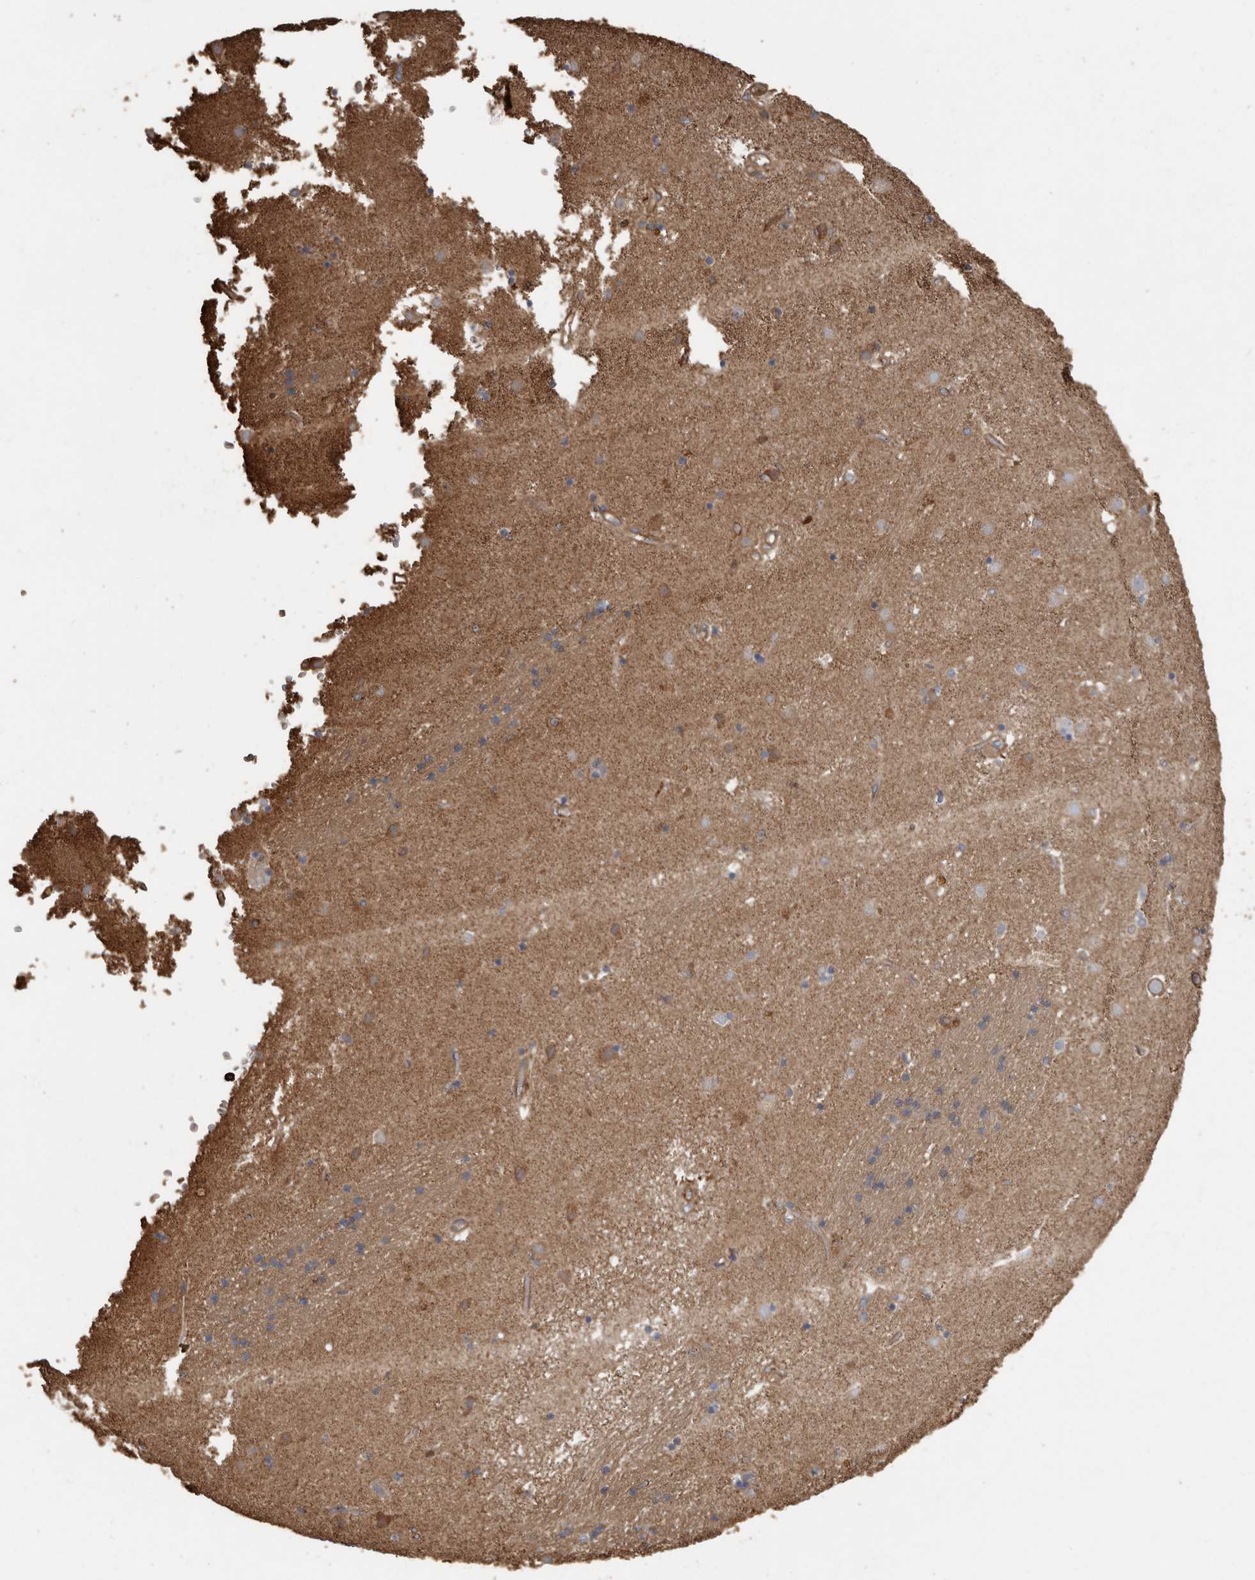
{"staining": {"intensity": "moderate", "quantity": "<25%", "location": "cytoplasmic/membranous"}, "tissue": "caudate", "cell_type": "Glial cells", "image_type": "normal", "snomed": [{"axis": "morphology", "description": "Normal tissue, NOS"}, {"axis": "topography", "description": "Lateral ventricle wall"}], "caption": "Moderate cytoplasmic/membranous positivity for a protein is identified in about <25% of glial cells of benign caudate using immunohistochemistry.", "gene": "DENND6B", "patient": {"sex": "male", "age": 70}}